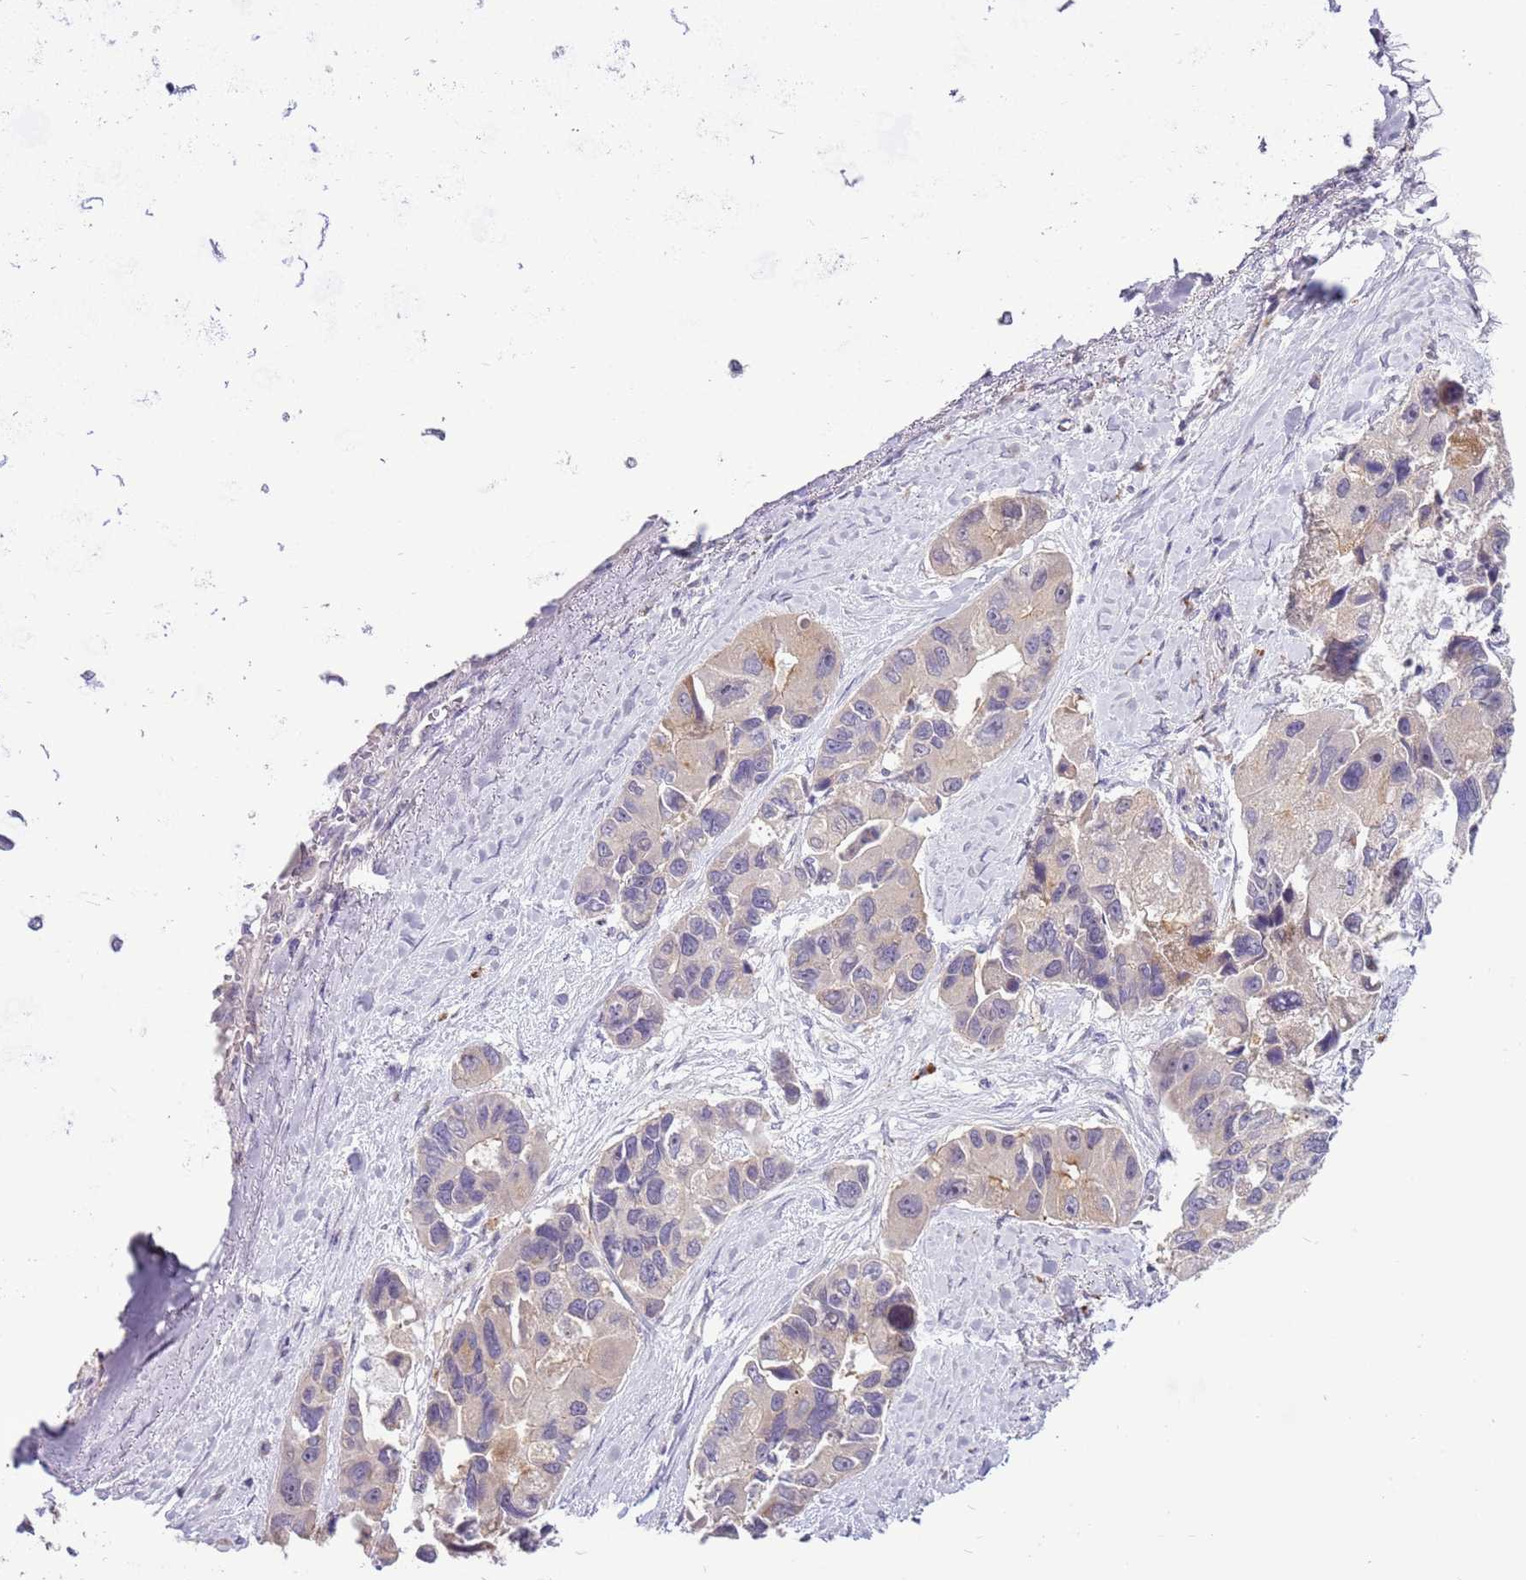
{"staining": {"intensity": "negative", "quantity": "none", "location": "none"}, "tissue": "lung cancer", "cell_type": "Tumor cells", "image_type": "cancer", "snomed": [{"axis": "morphology", "description": "Adenocarcinoma, NOS"}, {"axis": "topography", "description": "Lung"}], "caption": "This is an immunohistochemistry (IHC) photomicrograph of human lung cancer. There is no expression in tumor cells.", "gene": "SCAMP5", "patient": {"sex": "female", "age": 54}}